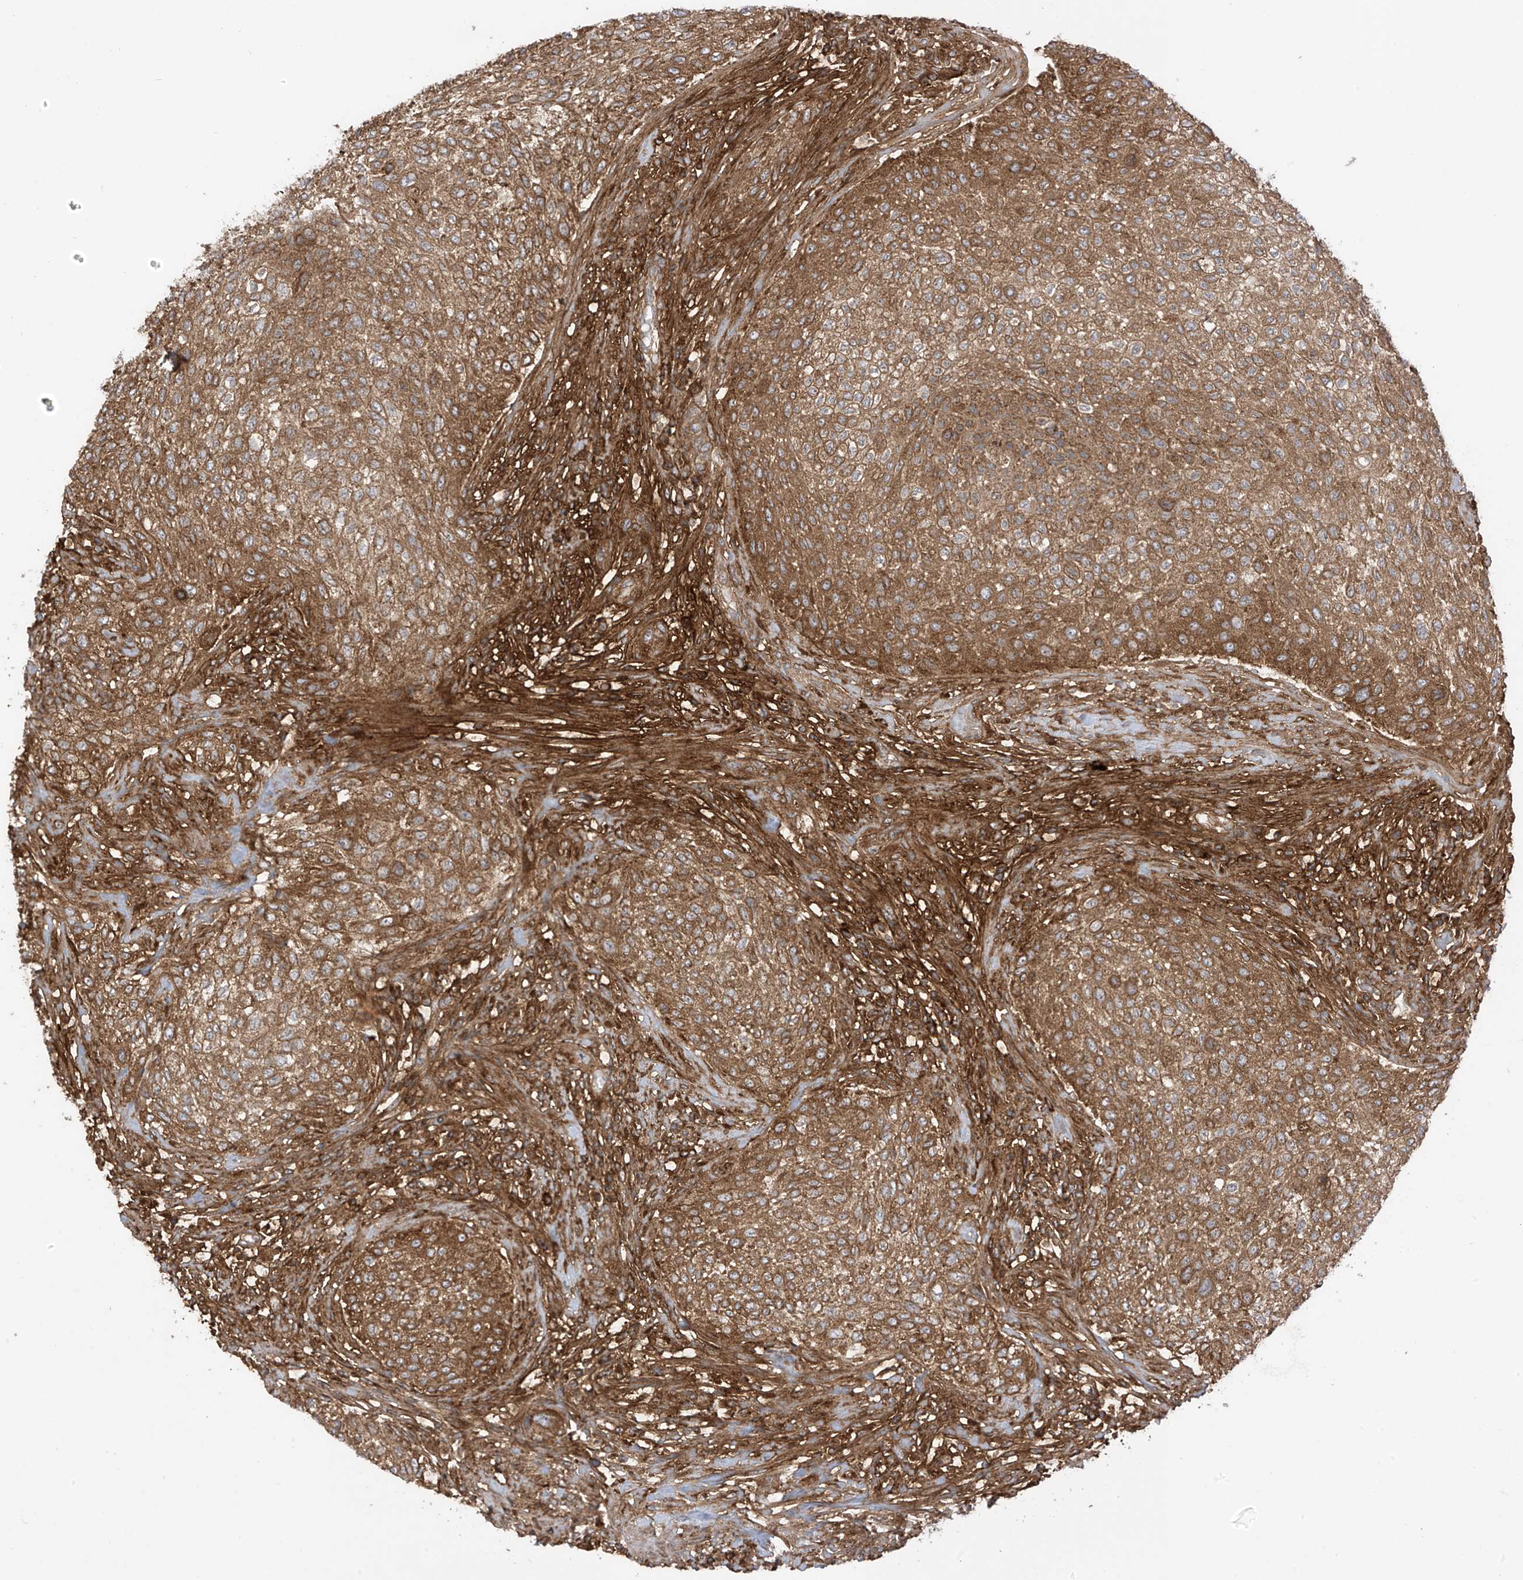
{"staining": {"intensity": "moderate", "quantity": ">75%", "location": "cytoplasmic/membranous"}, "tissue": "urothelial cancer", "cell_type": "Tumor cells", "image_type": "cancer", "snomed": [{"axis": "morphology", "description": "Urothelial carcinoma, High grade"}, {"axis": "topography", "description": "Urinary bladder"}], "caption": "High-magnification brightfield microscopy of urothelial cancer stained with DAB (3,3'-diaminobenzidine) (brown) and counterstained with hematoxylin (blue). tumor cells exhibit moderate cytoplasmic/membranous expression is appreciated in approximately>75% of cells. (Stains: DAB (3,3'-diaminobenzidine) in brown, nuclei in blue, Microscopy: brightfield microscopy at high magnification).", "gene": "REPS1", "patient": {"sex": "male", "age": 35}}